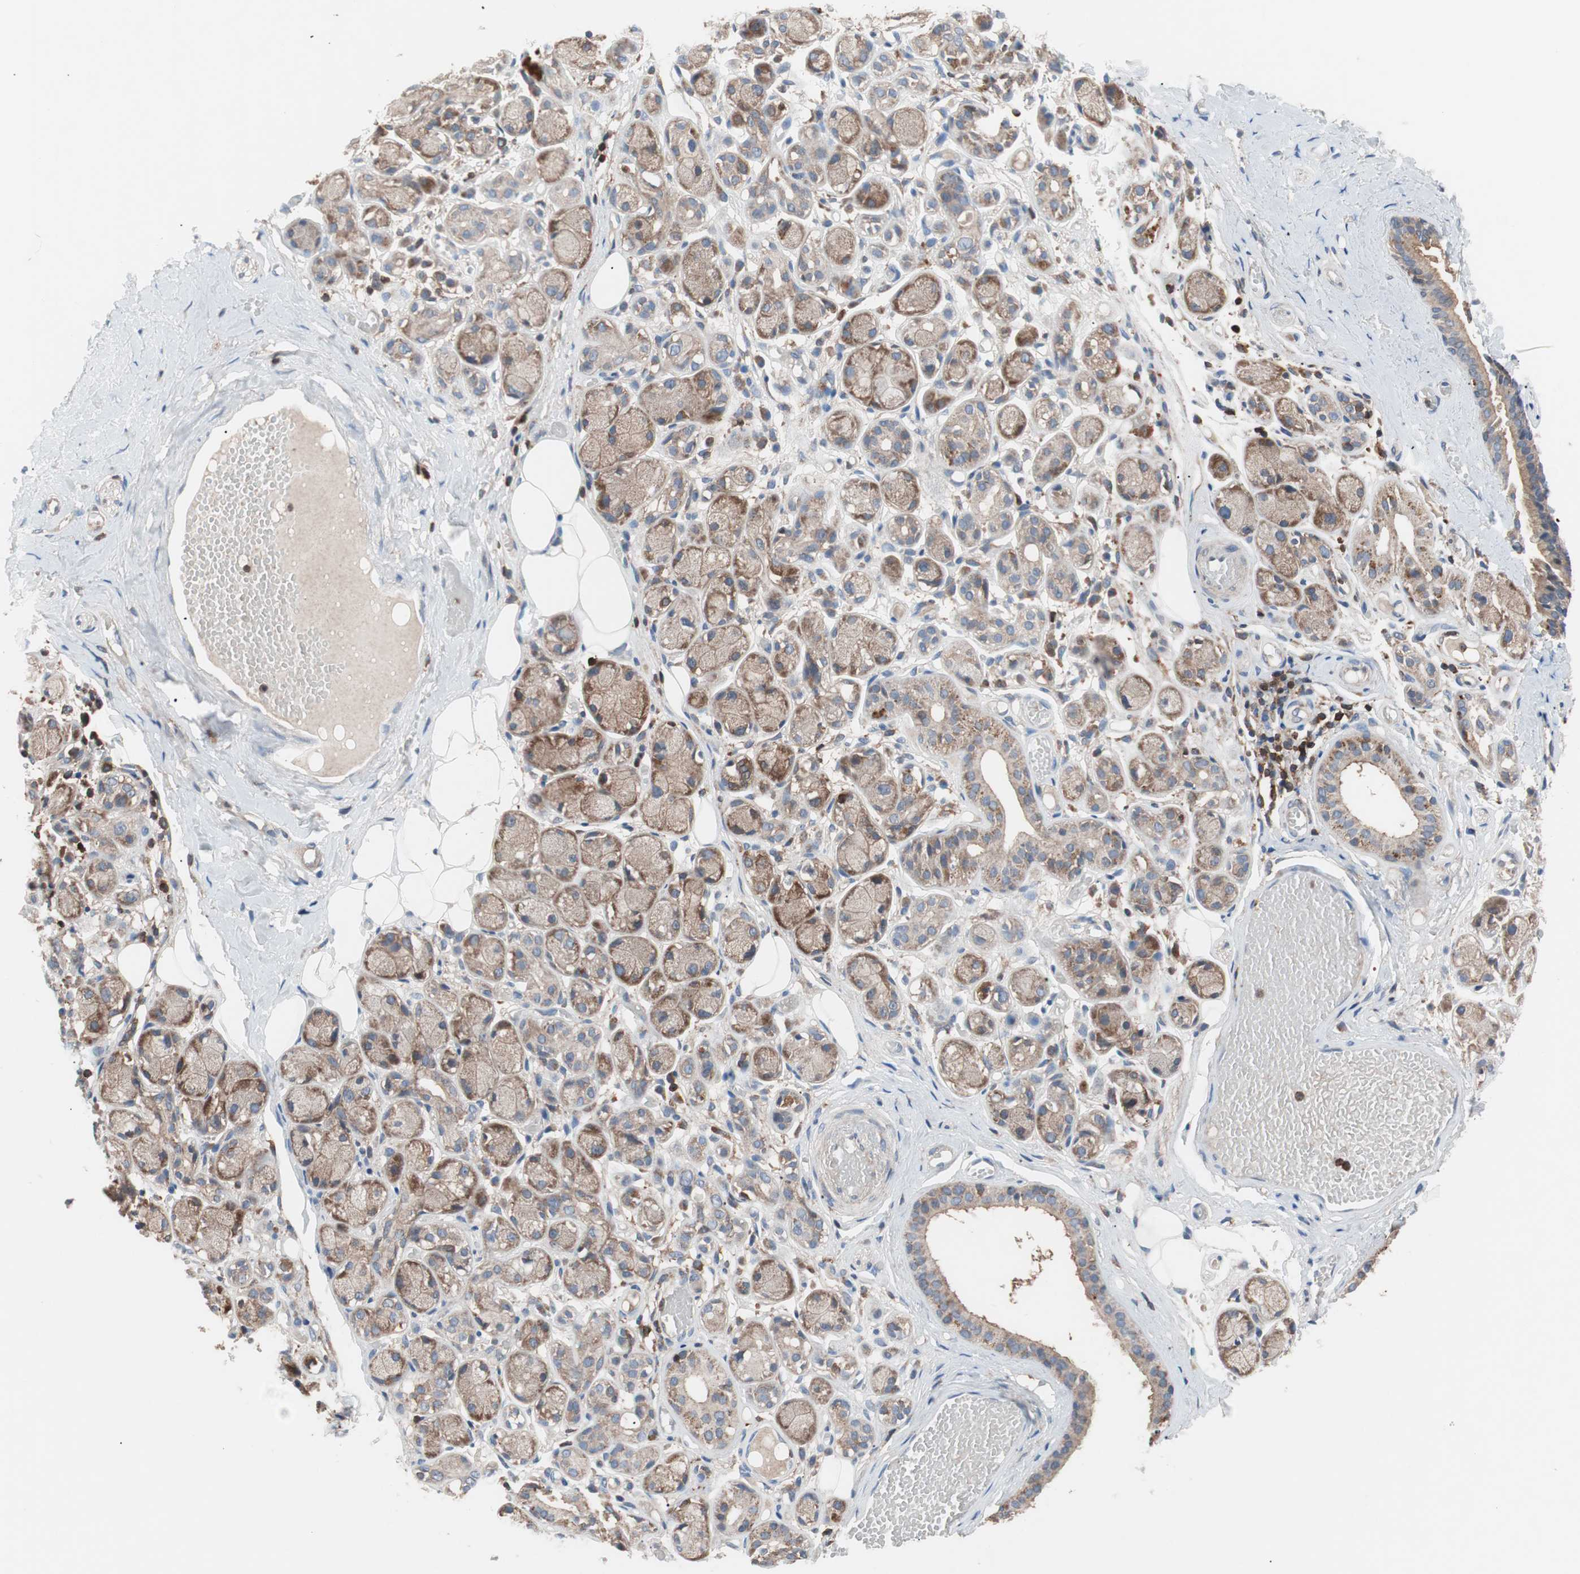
{"staining": {"intensity": "moderate", "quantity": ">75%", "location": "cytoplasmic/membranous"}, "tissue": "adipose tissue", "cell_type": "Adipocytes", "image_type": "normal", "snomed": [{"axis": "morphology", "description": "Normal tissue, NOS"}, {"axis": "morphology", "description": "Inflammation, NOS"}, {"axis": "topography", "description": "Vascular tissue"}, {"axis": "topography", "description": "Salivary gland"}], "caption": "An immunohistochemistry (IHC) micrograph of benign tissue is shown. Protein staining in brown highlights moderate cytoplasmic/membranous positivity in adipose tissue within adipocytes. The staining is performed using DAB (3,3'-diaminobenzidine) brown chromogen to label protein expression. The nuclei are counter-stained blue using hematoxylin.", "gene": "PIK3R1", "patient": {"sex": "female", "age": 75}}